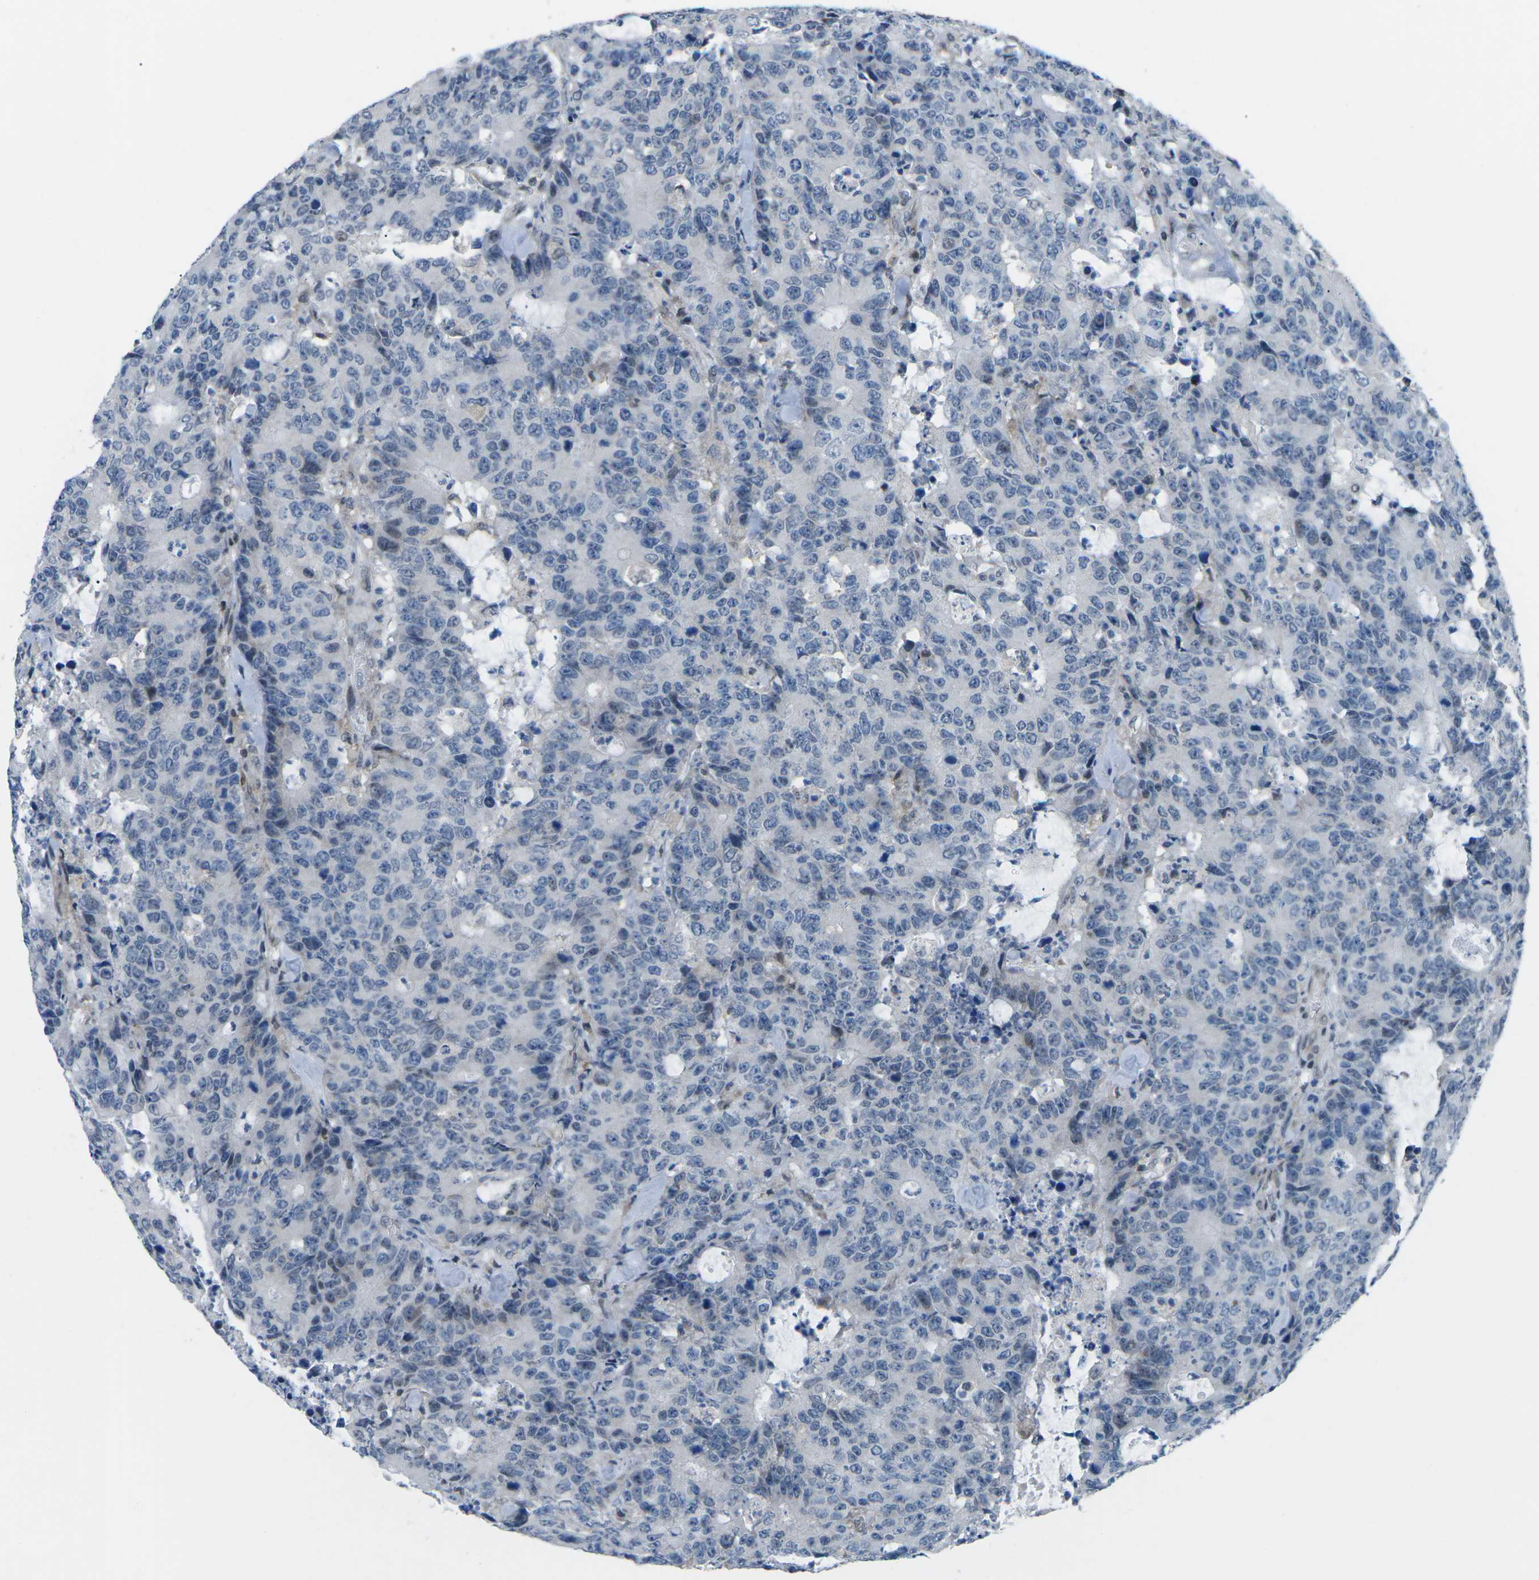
{"staining": {"intensity": "weak", "quantity": "<25%", "location": "nuclear"}, "tissue": "colorectal cancer", "cell_type": "Tumor cells", "image_type": "cancer", "snomed": [{"axis": "morphology", "description": "Adenocarcinoma, NOS"}, {"axis": "topography", "description": "Colon"}], "caption": "Colorectal cancer was stained to show a protein in brown. There is no significant positivity in tumor cells.", "gene": "MBNL1", "patient": {"sex": "female", "age": 86}}